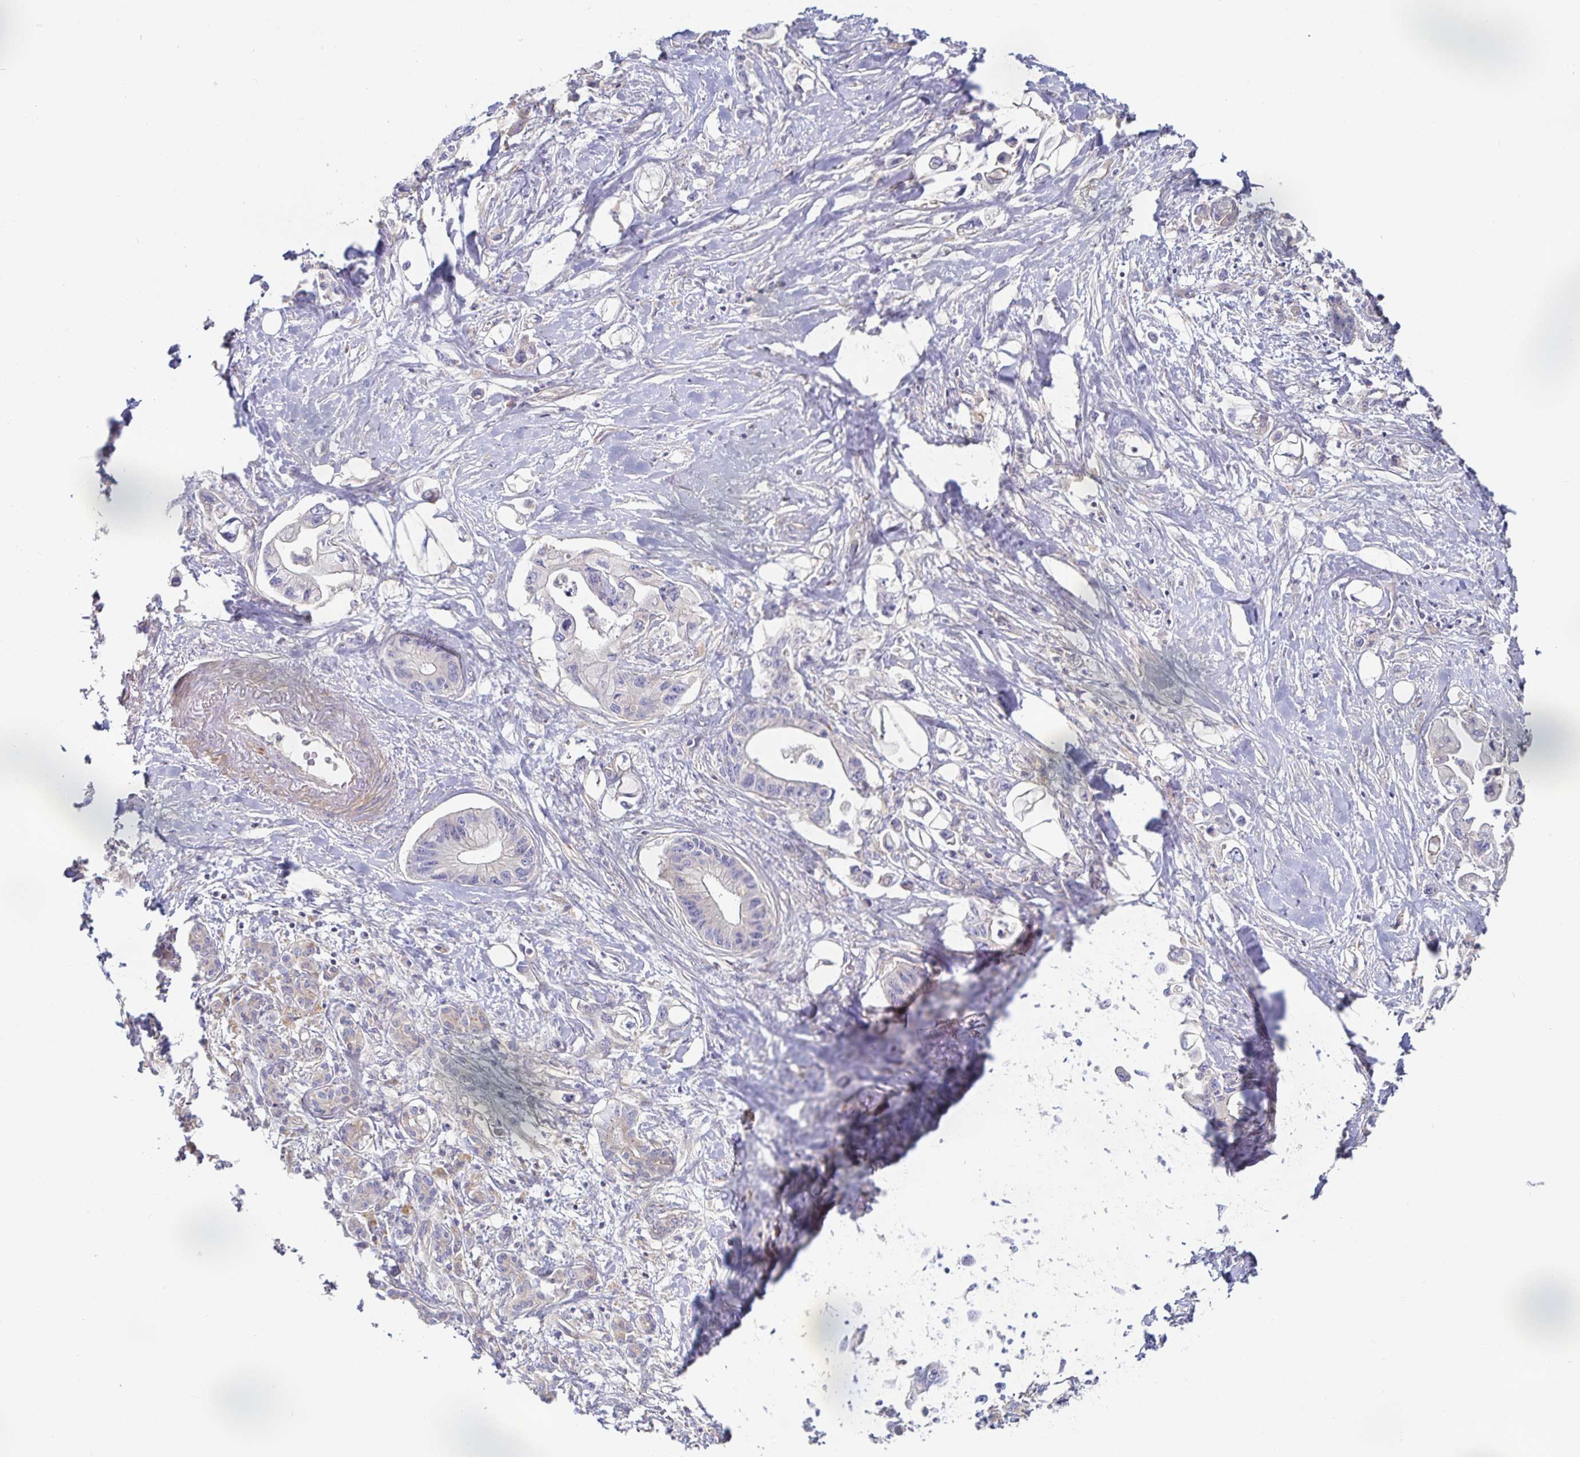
{"staining": {"intensity": "negative", "quantity": "none", "location": "none"}, "tissue": "pancreatic cancer", "cell_type": "Tumor cells", "image_type": "cancer", "snomed": [{"axis": "morphology", "description": "Adenocarcinoma, NOS"}, {"axis": "topography", "description": "Pancreas"}], "caption": "A high-resolution histopathology image shows IHC staining of pancreatic cancer, which demonstrates no significant expression in tumor cells. The staining was performed using DAB (3,3'-diaminobenzidine) to visualize the protein expression in brown, while the nuclei were stained in blue with hematoxylin (Magnification: 20x).", "gene": "METTL22", "patient": {"sex": "male", "age": 61}}